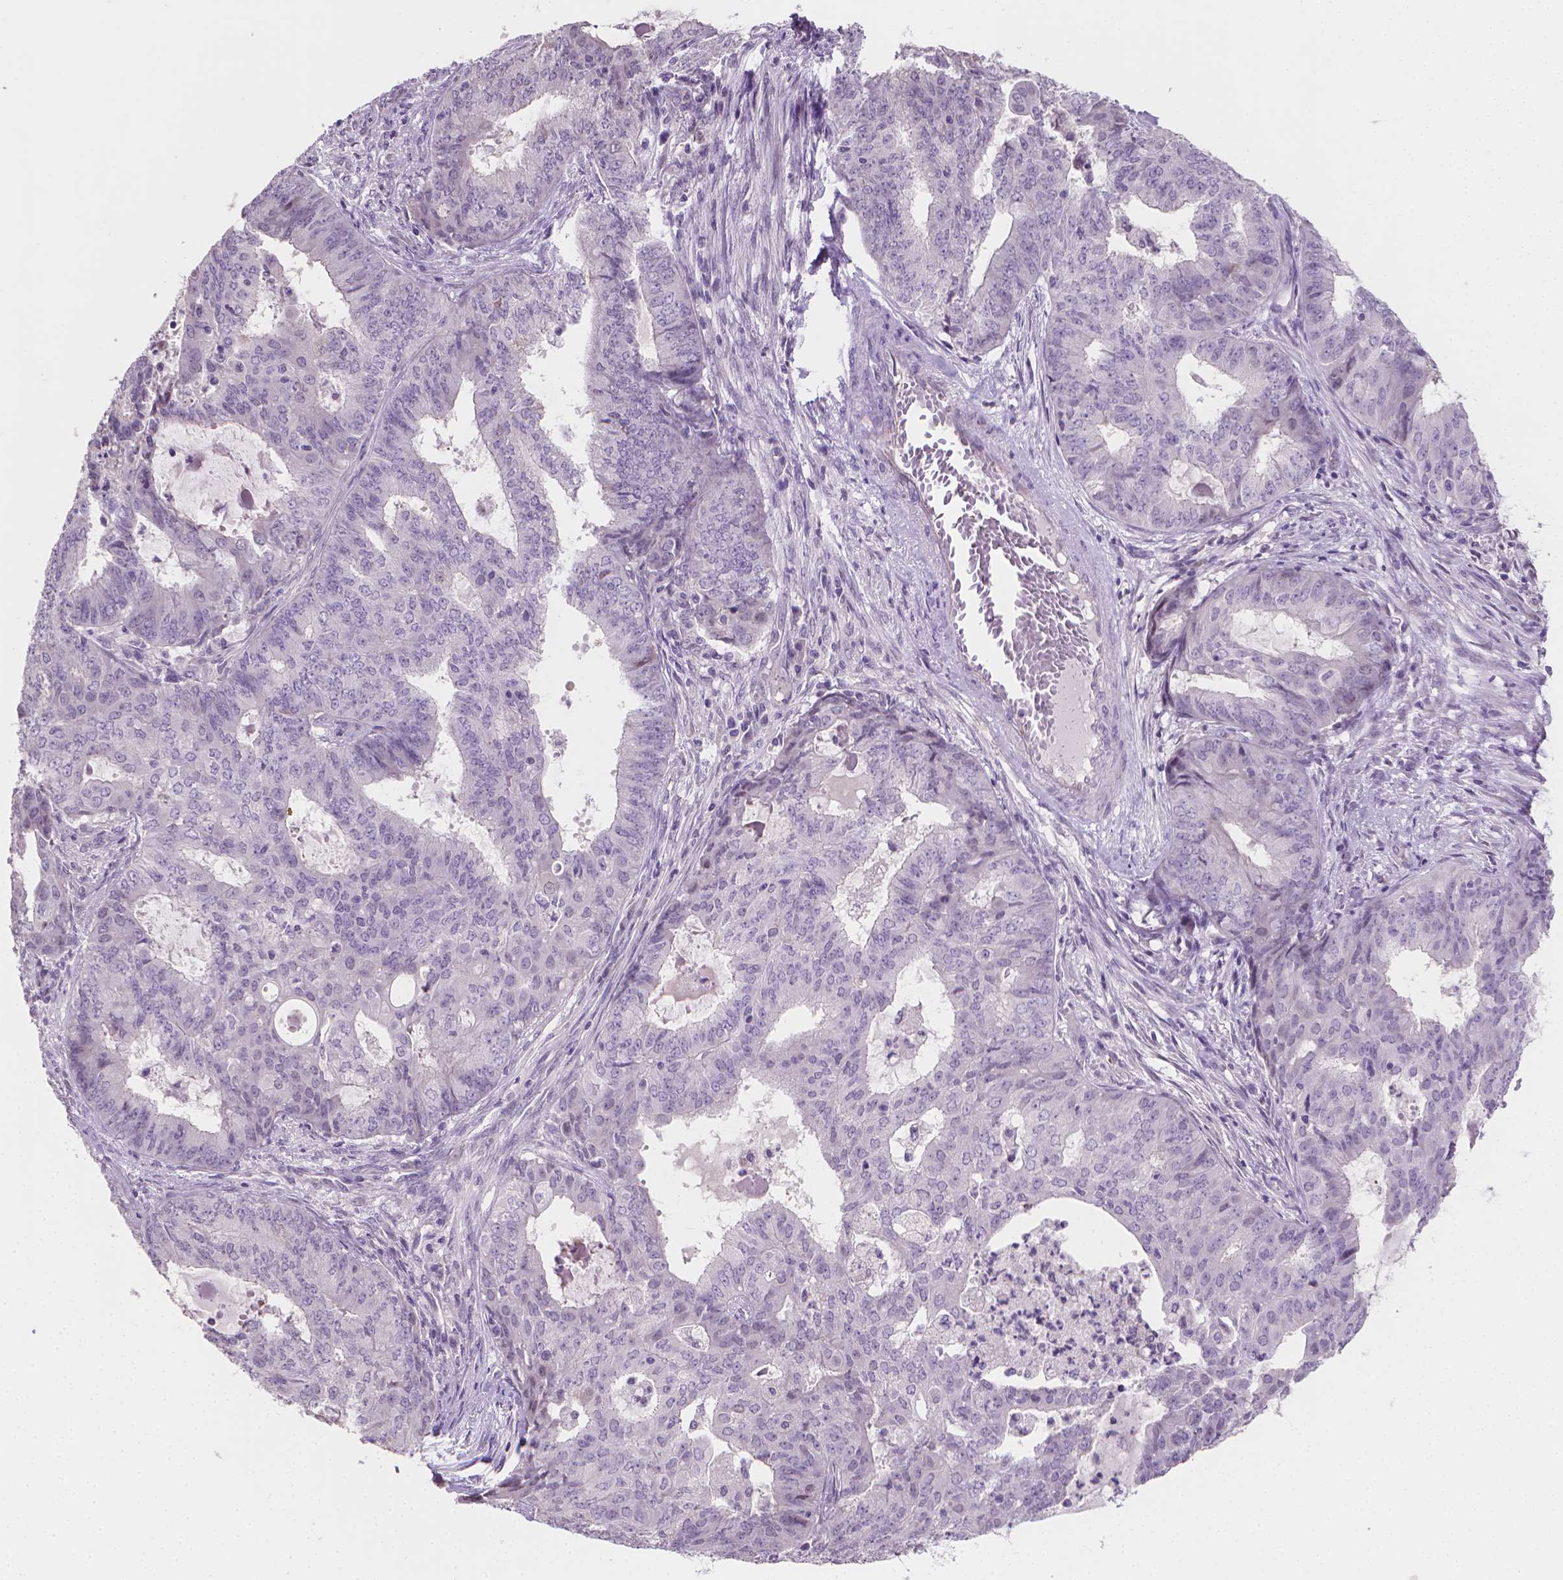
{"staining": {"intensity": "negative", "quantity": "none", "location": "none"}, "tissue": "endometrial cancer", "cell_type": "Tumor cells", "image_type": "cancer", "snomed": [{"axis": "morphology", "description": "Adenocarcinoma, NOS"}, {"axis": "topography", "description": "Endometrium"}], "caption": "A high-resolution photomicrograph shows immunohistochemistry staining of endometrial adenocarcinoma, which demonstrates no significant staining in tumor cells.", "gene": "CLXN", "patient": {"sex": "female", "age": 62}}